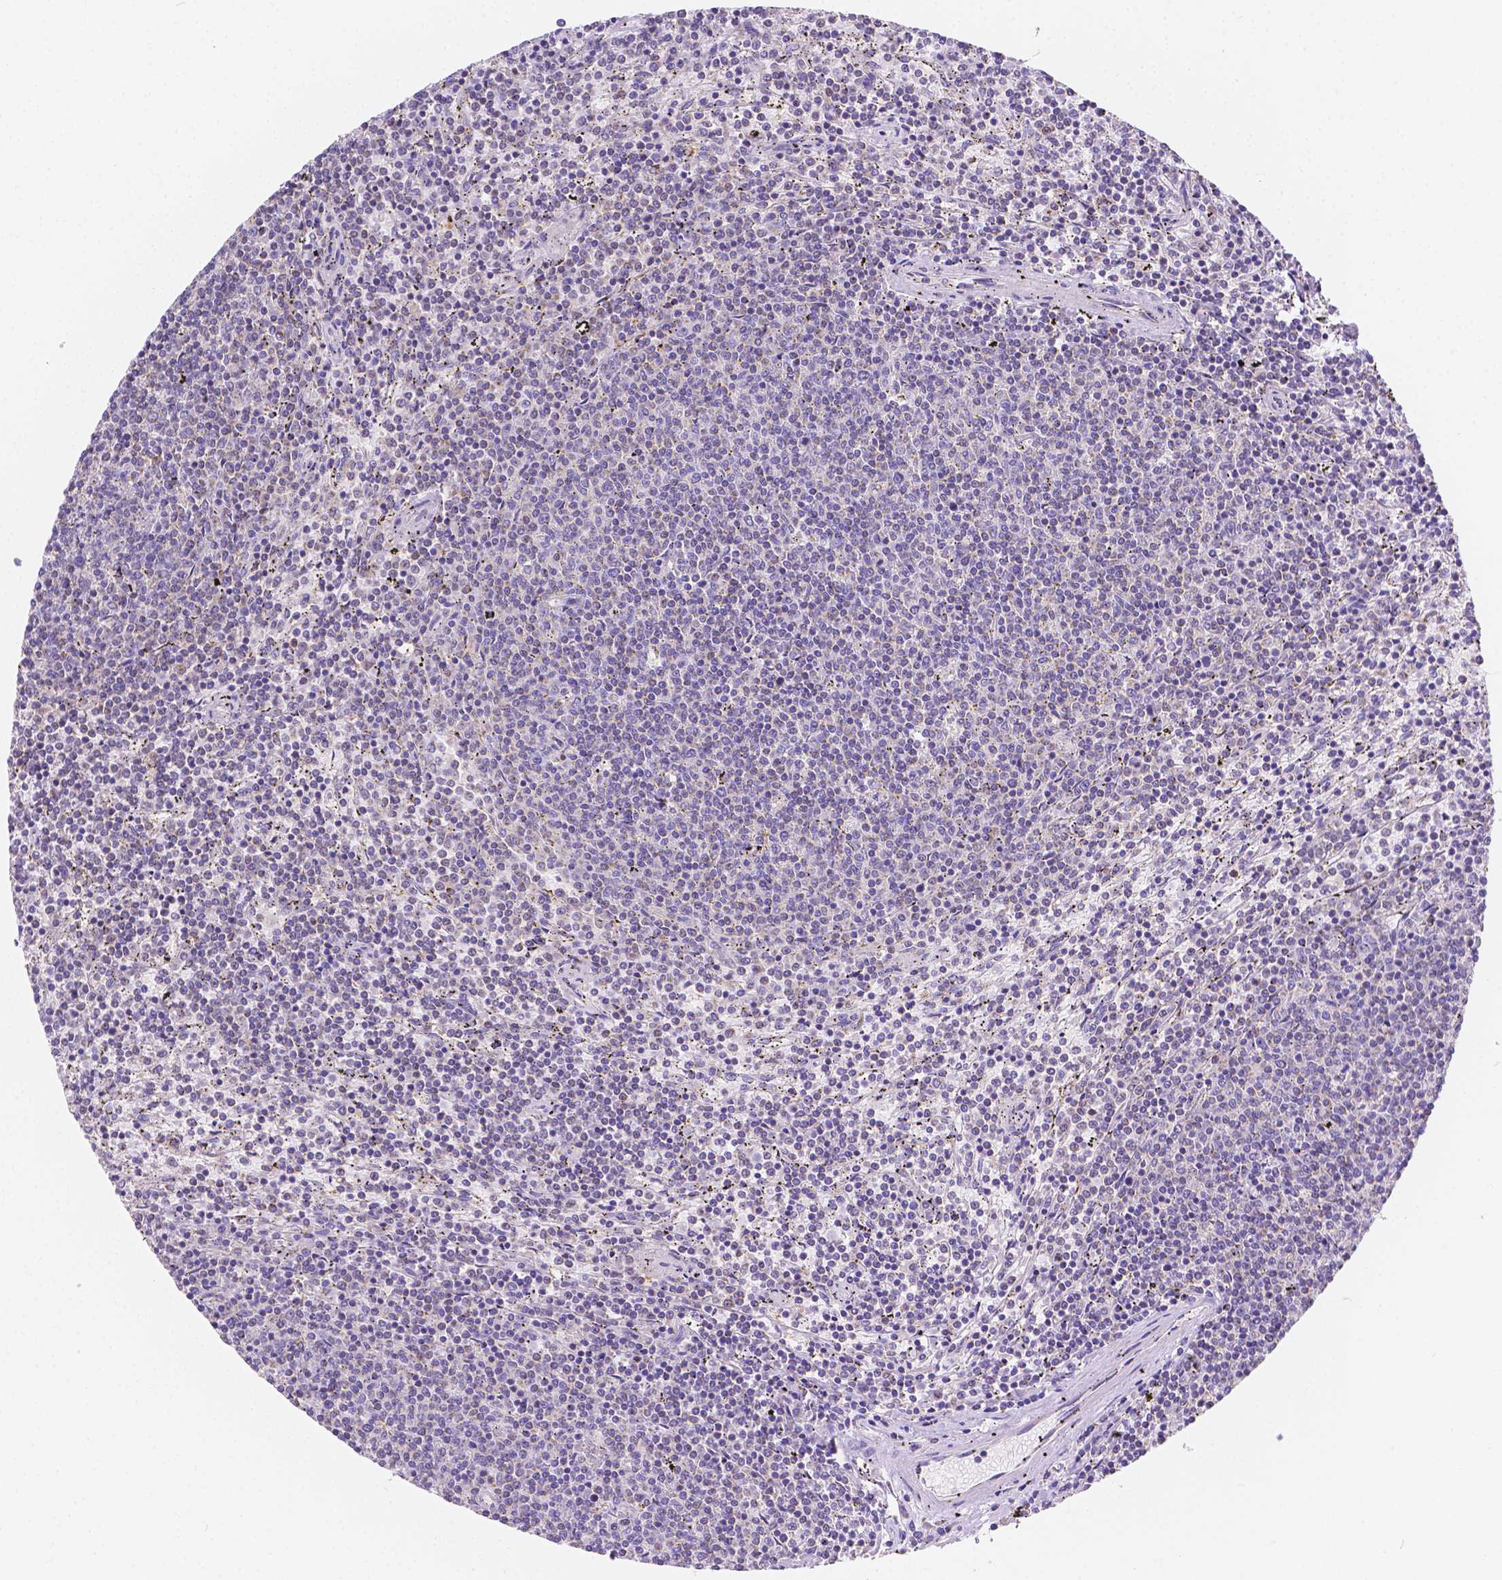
{"staining": {"intensity": "negative", "quantity": "none", "location": "none"}, "tissue": "lymphoma", "cell_type": "Tumor cells", "image_type": "cancer", "snomed": [{"axis": "morphology", "description": "Malignant lymphoma, non-Hodgkin's type, Low grade"}, {"axis": "topography", "description": "Spleen"}], "caption": "DAB (3,3'-diaminobenzidine) immunohistochemical staining of lymphoma shows no significant positivity in tumor cells.", "gene": "SGTB", "patient": {"sex": "female", "age": 50}}